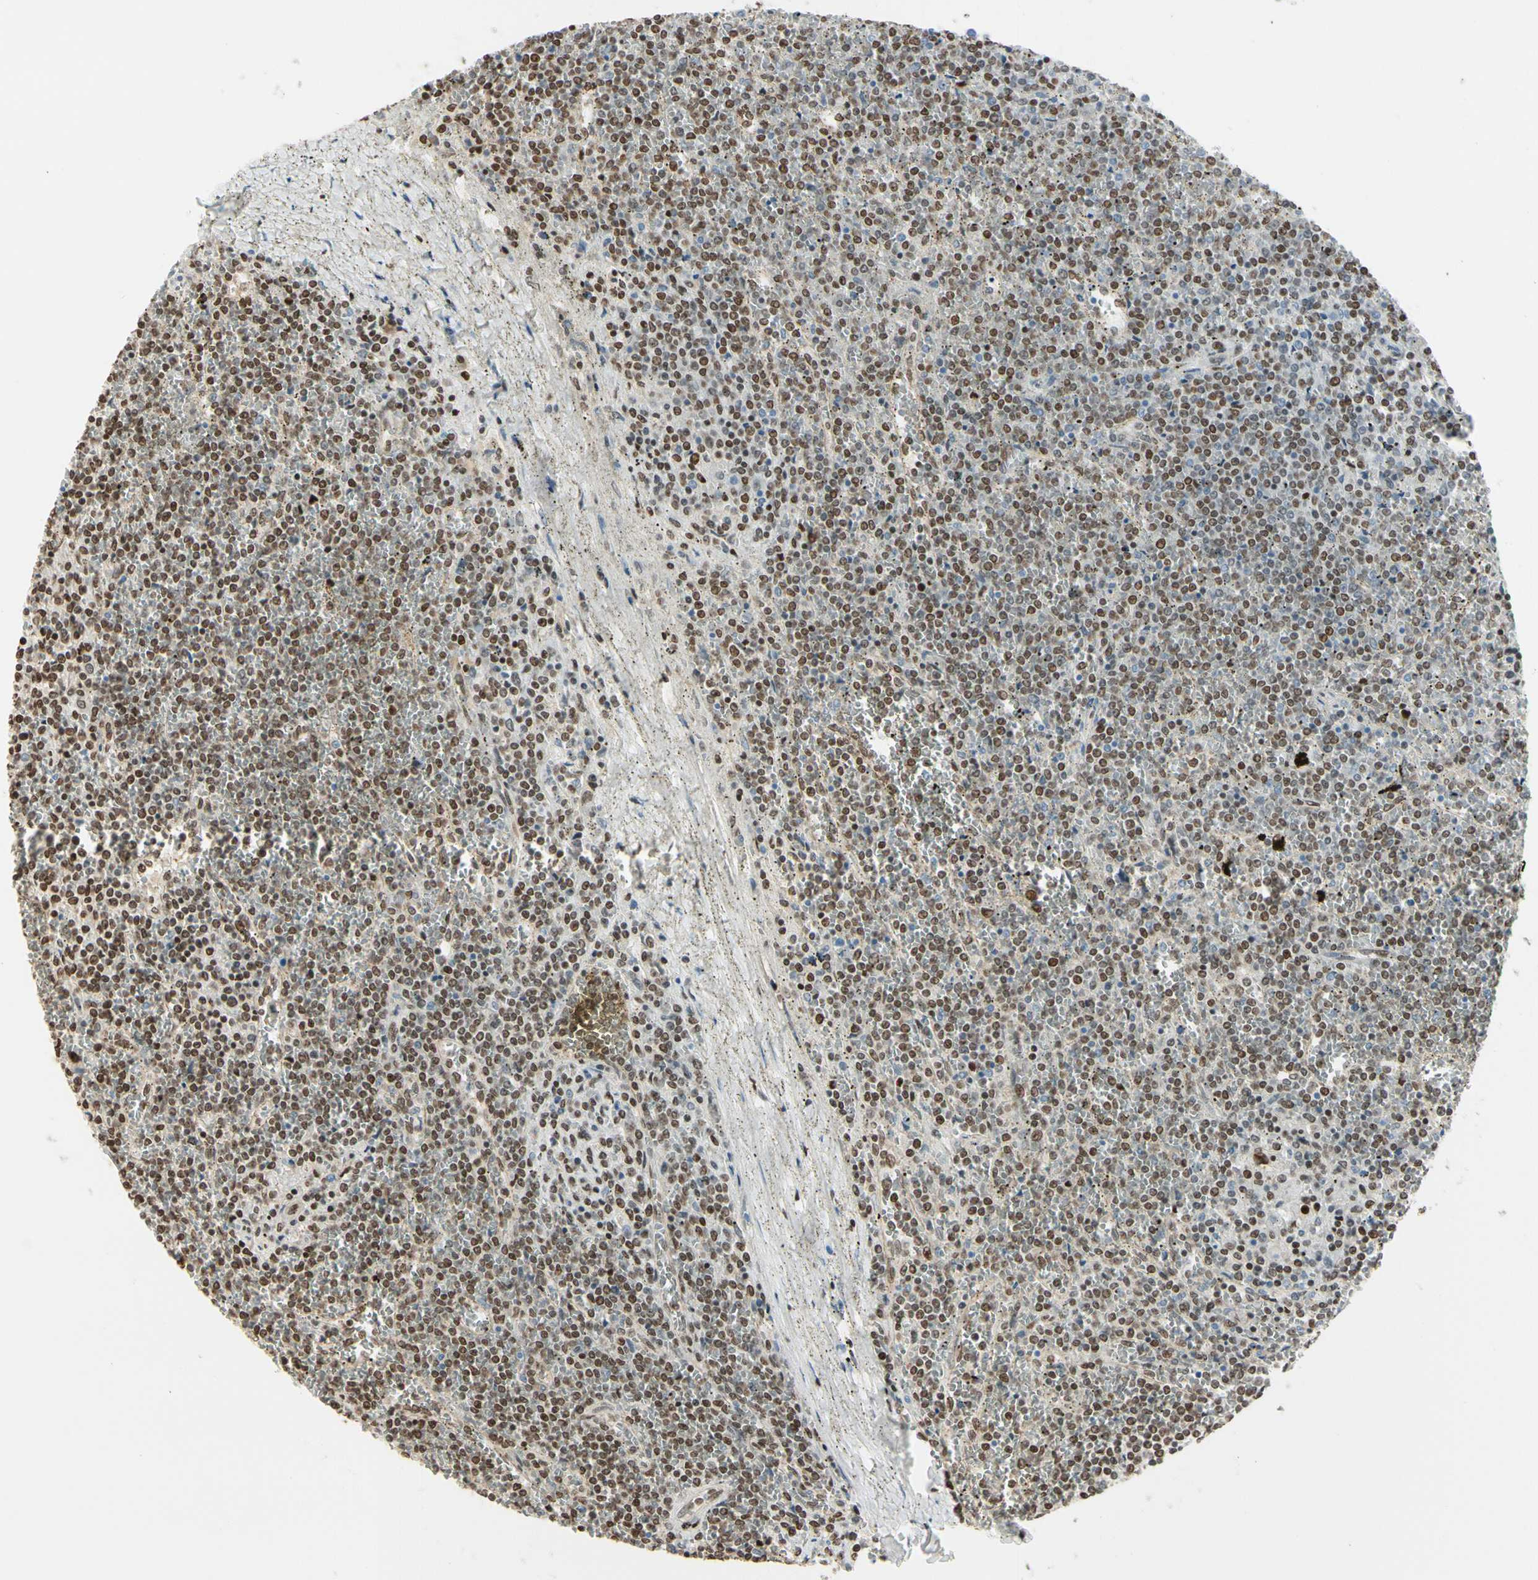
{"staining": {"intensity": "moderate", "quantity": "25%-75%", "location": "nuclear"}, "tissue": "lymphoma", "cell_type": "Tumor cells", "image_type": "cancer", "snomed": [{"axis": "morphology", "description": "Malignant lymphoma, non-Hodgkin's type, Low grade"}, {"axis": "topography", "description": "Spleen"}], "caption": "Lymphoma stained with a protein marker reveals moderate staining in tumor cells.", "gene": "SUFU", "patient": {"sex": "female", "age": 19}}